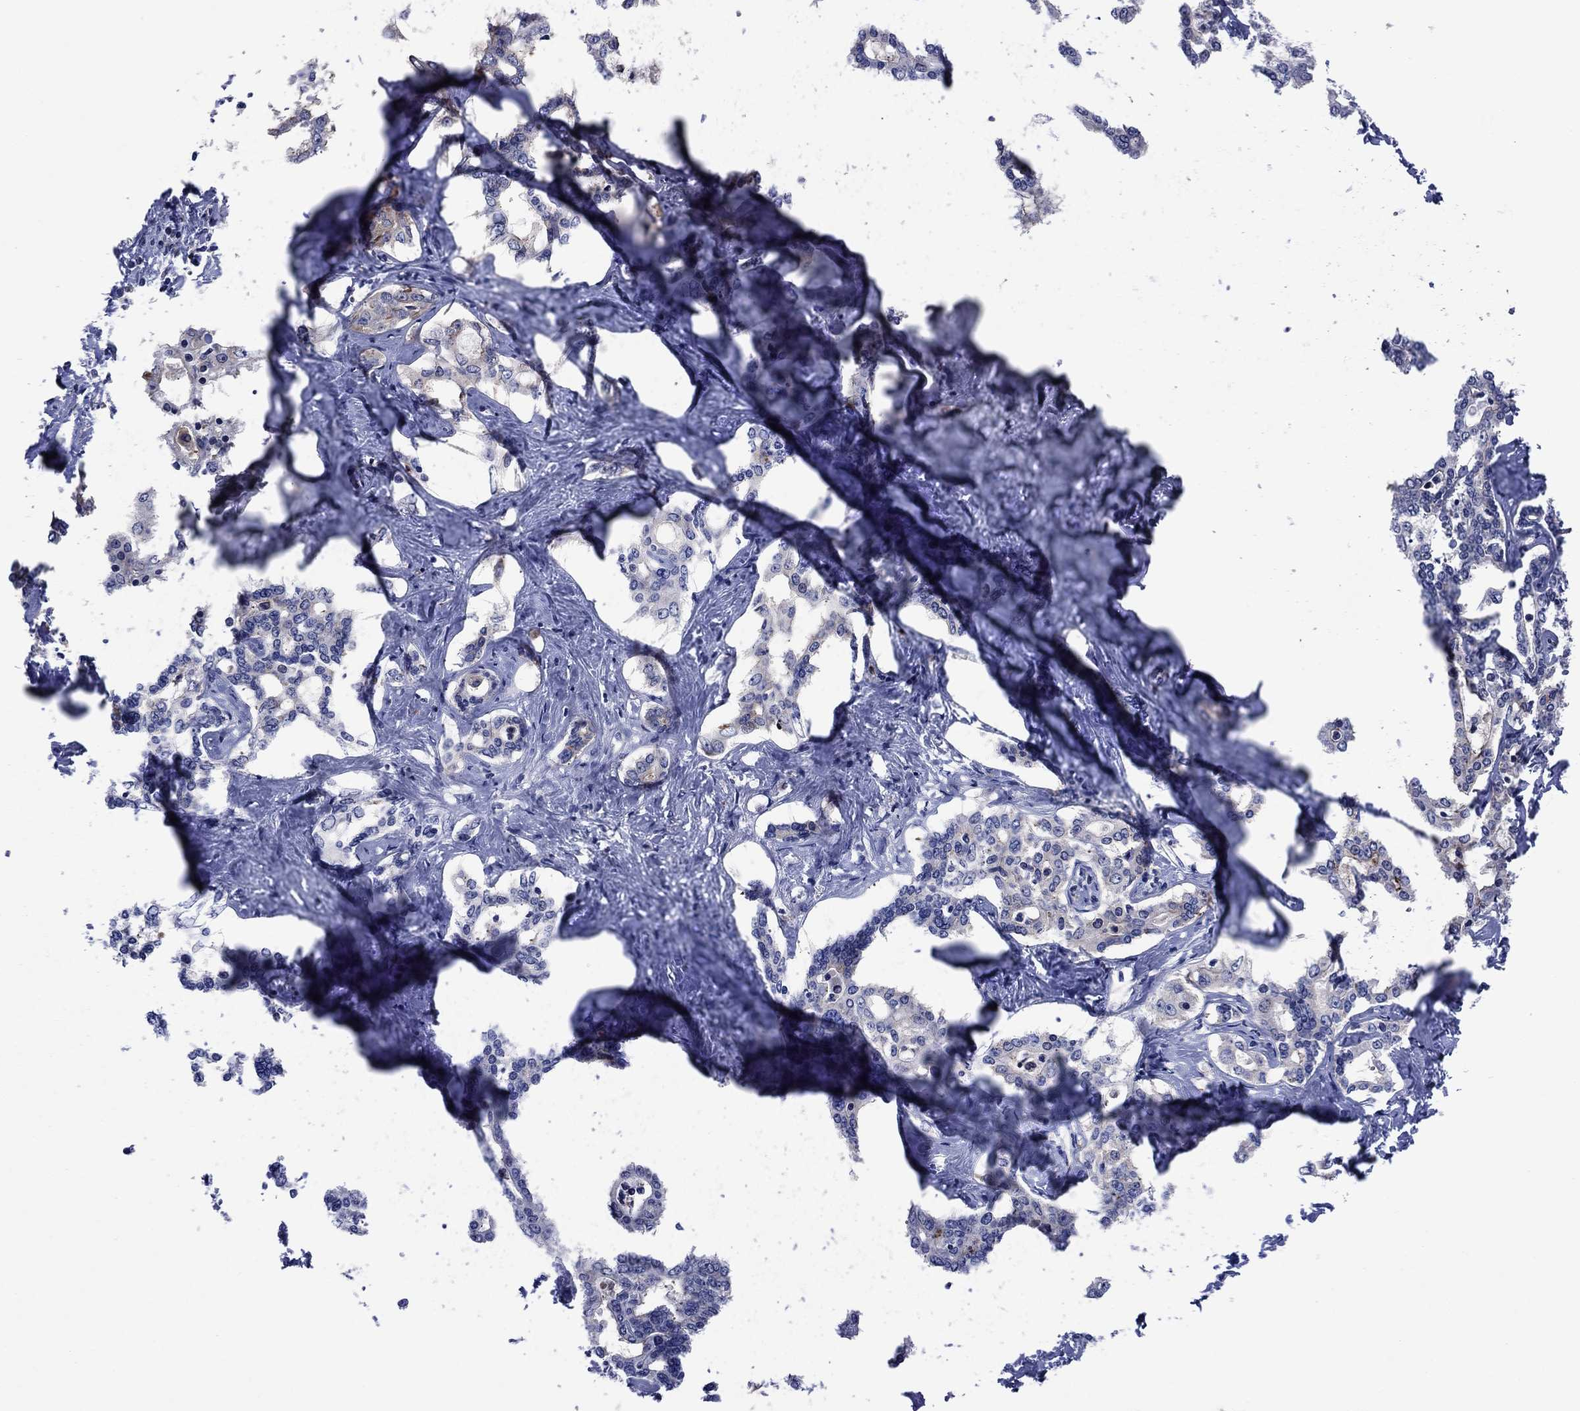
{"staining": {"intensity": "negative", "quantity": "none", "location": "none"}, "tissue": "liver cancer", "cell_type": "Tumor cells", "image_type": "cancer", "snomed": [{"axis": "morphology", "description": "Cholangiocarcinoma"}, {"axis": "topography", "description": "Liver"}], "caption": "The photomicrograph shows no staining of tumor cells in liver cancer.", "gene": "GPR155", "patient": {"sex": "female", "age": 47}}